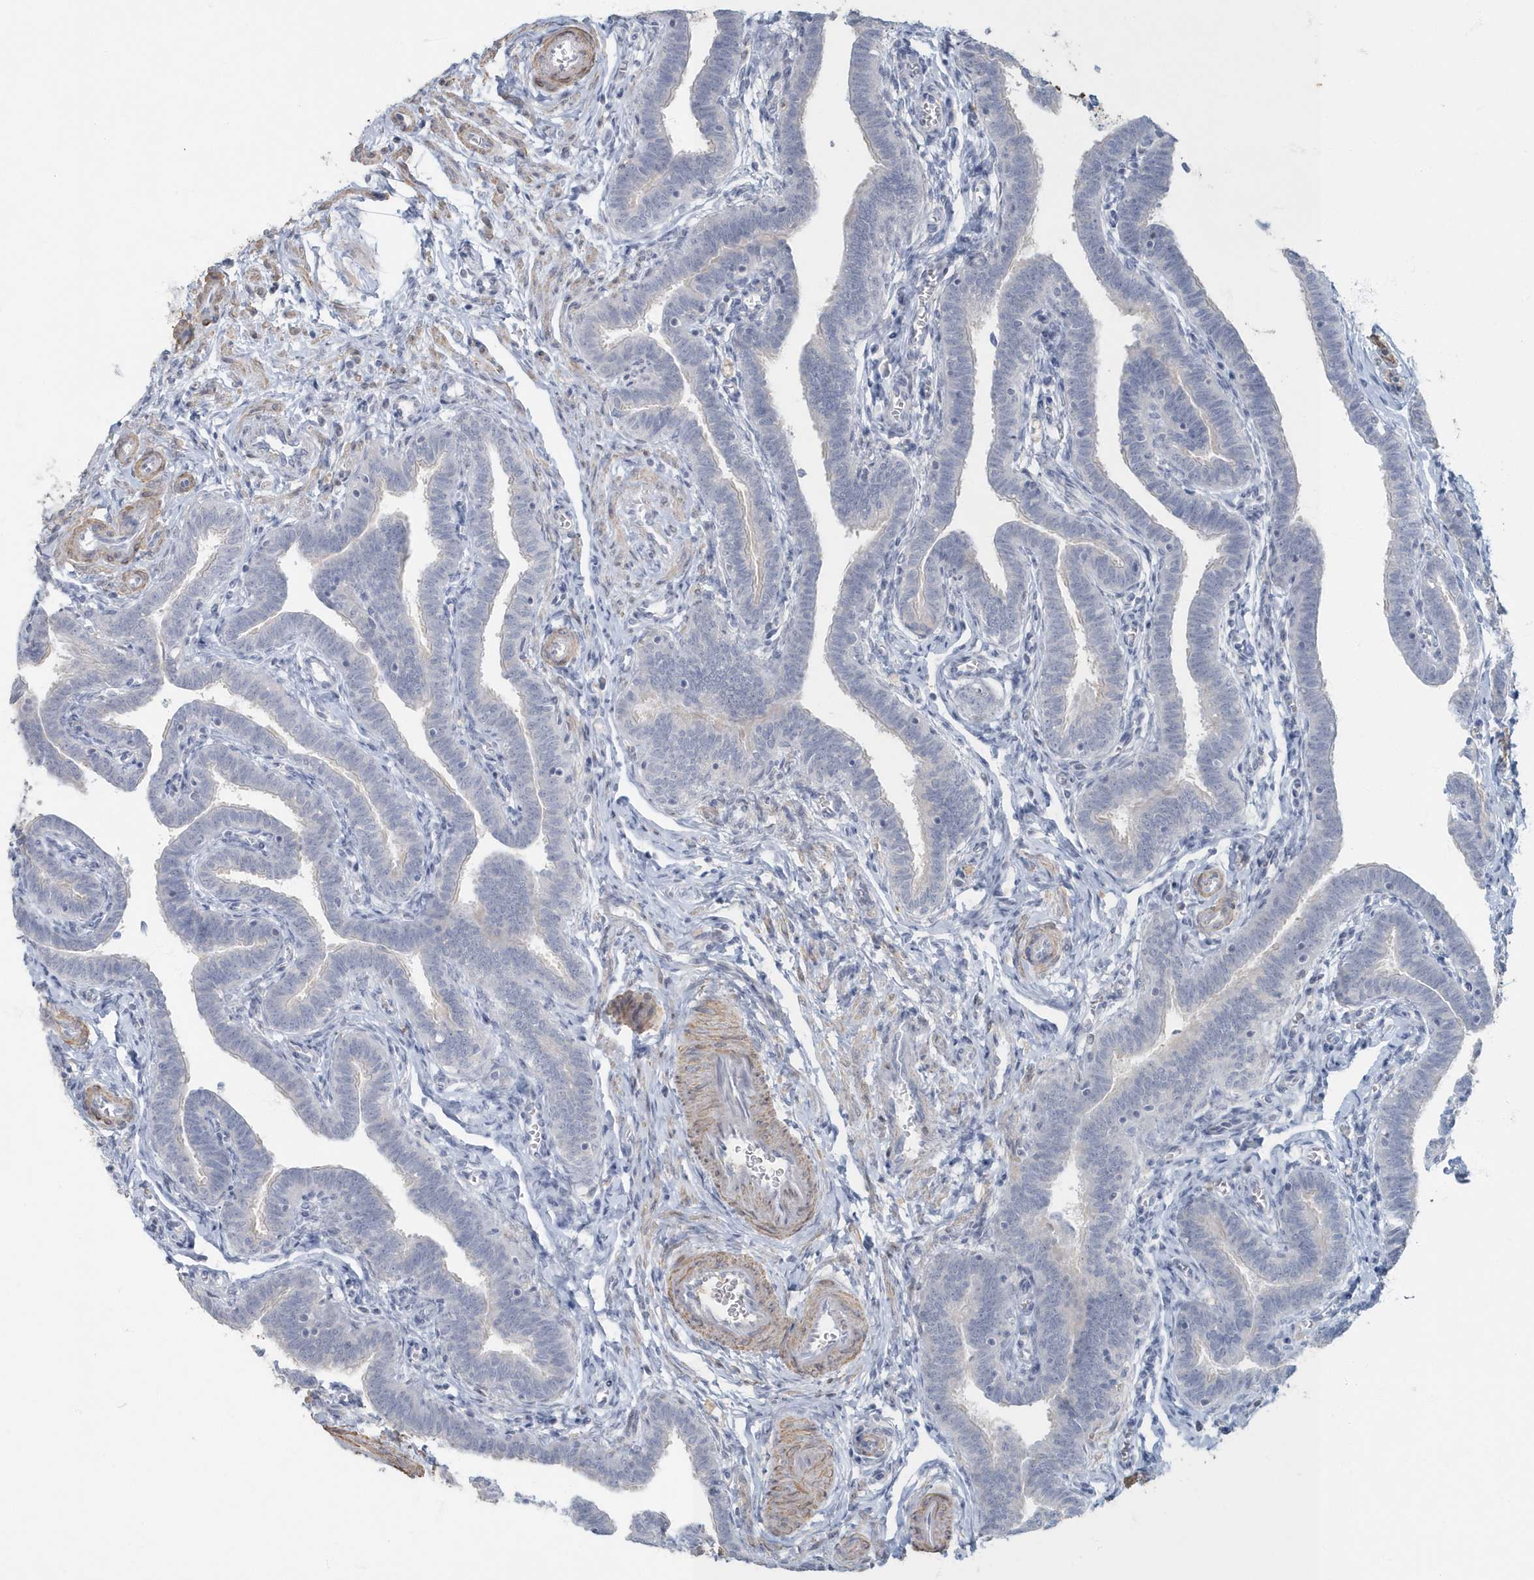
{"staining": {"intensity": "negative", "quantity": "none", "location": "none"}, "tissue": "fallopian tube", "cell_type": "Glandular cells", "image_type": "normal", "snomed": [{"axis": "morphology", "description": "Normal tissue, NOS"}, {"axis": "topography", "description": "Fallopian tube"}], "caption": "Human fallopian tube stained for a protein using immunohistochemistry exhibits no positivity in glandular cells.", "gene": "MYOT", "patient": {"sex": "female", "age": 36}}